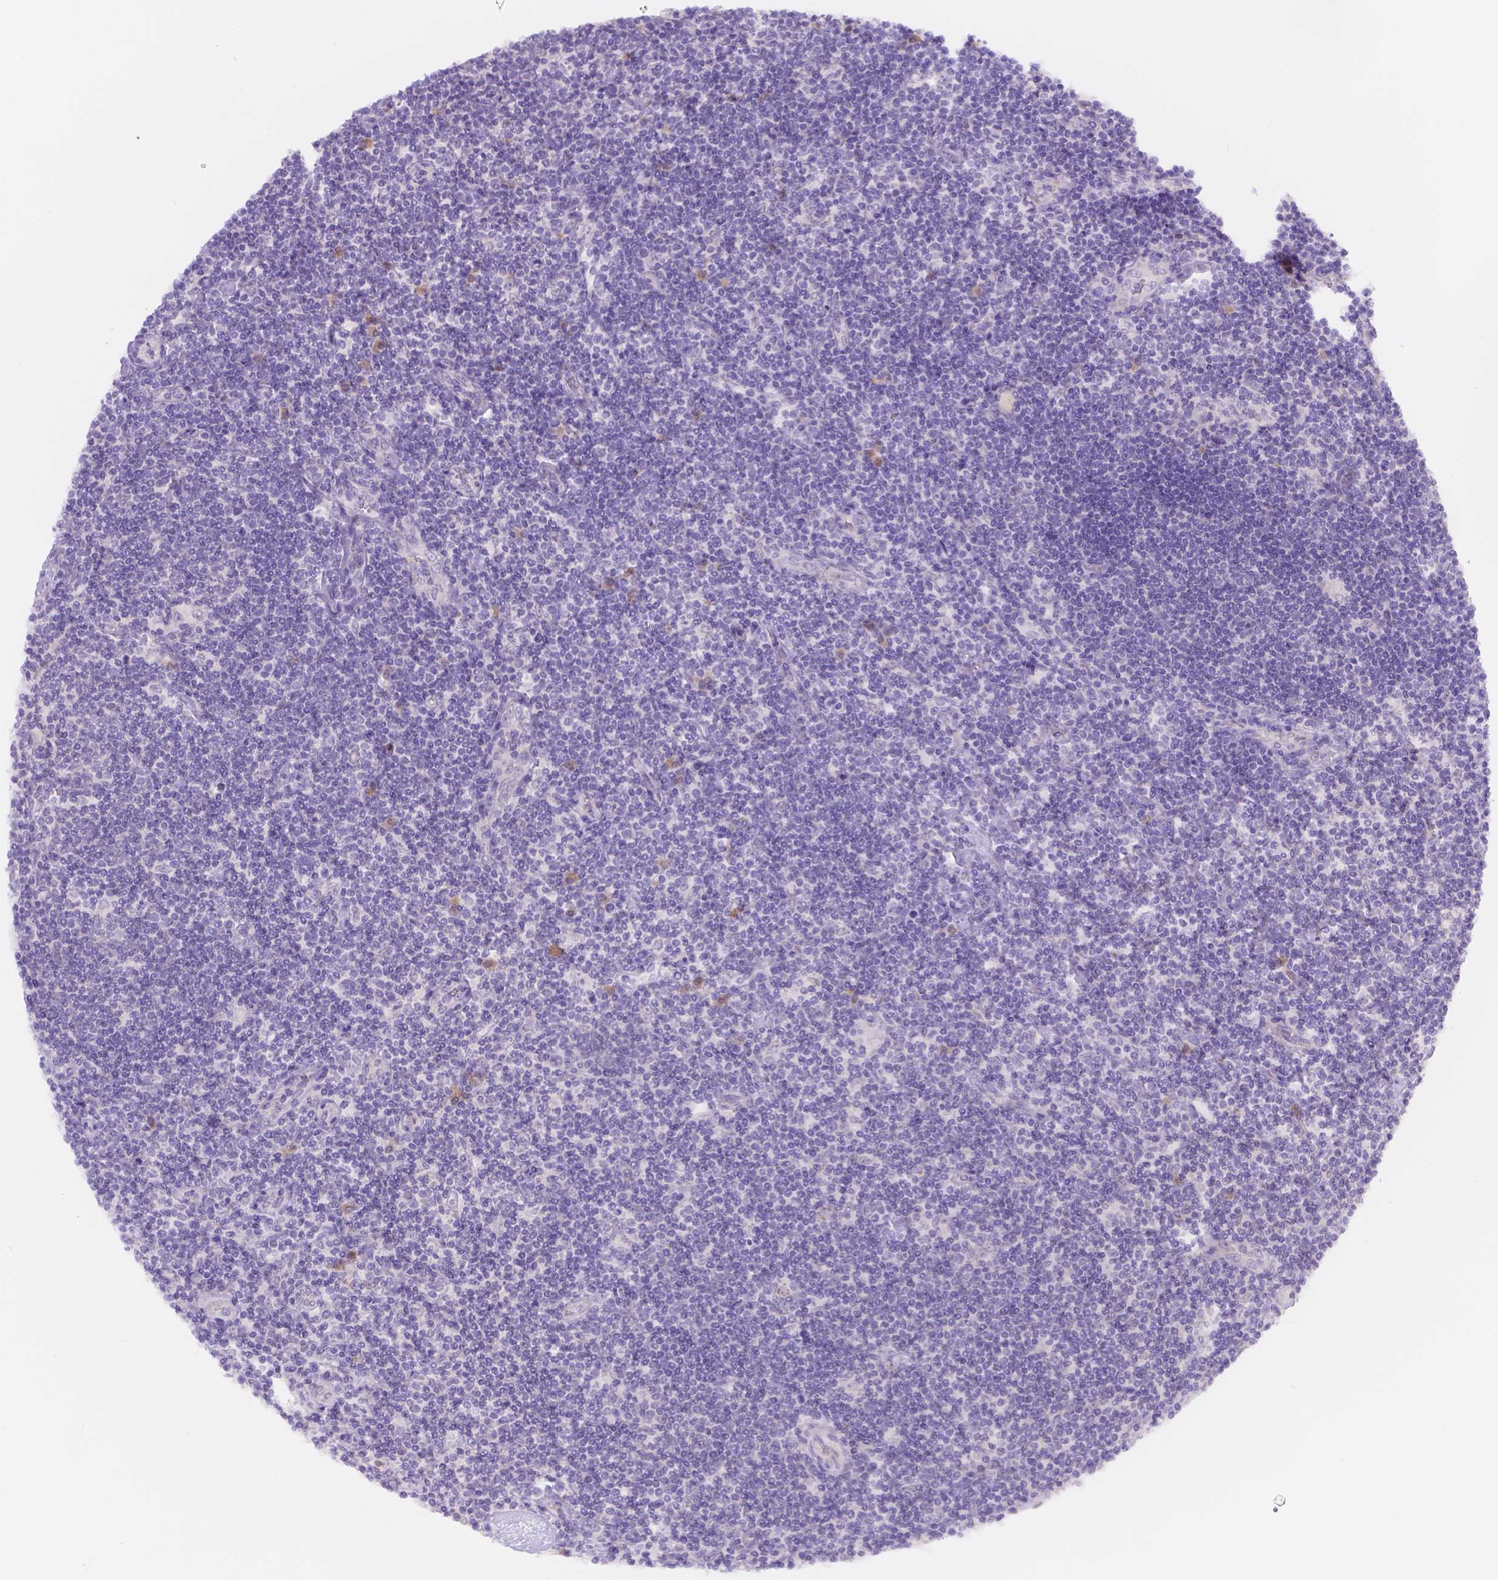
{"staining": {"intensity": "negative", "quantity": "none", "location": "none"}, "tissue": "lymphoma", "cell_type": "Tumor cells", "image_type": "cancer", "snomed": [{"axis": "morphology", "description": "Hodgkin's disease, NOS"}, {"axis": "topography", "description": "Lymph node"}], "caption": "DAB immunohistochemical staining of human Hodgkin's disease demonstrates no significant staining in tumor cells.", "gene": "CD96", "patient": {"sex": "male", "age": 40}}